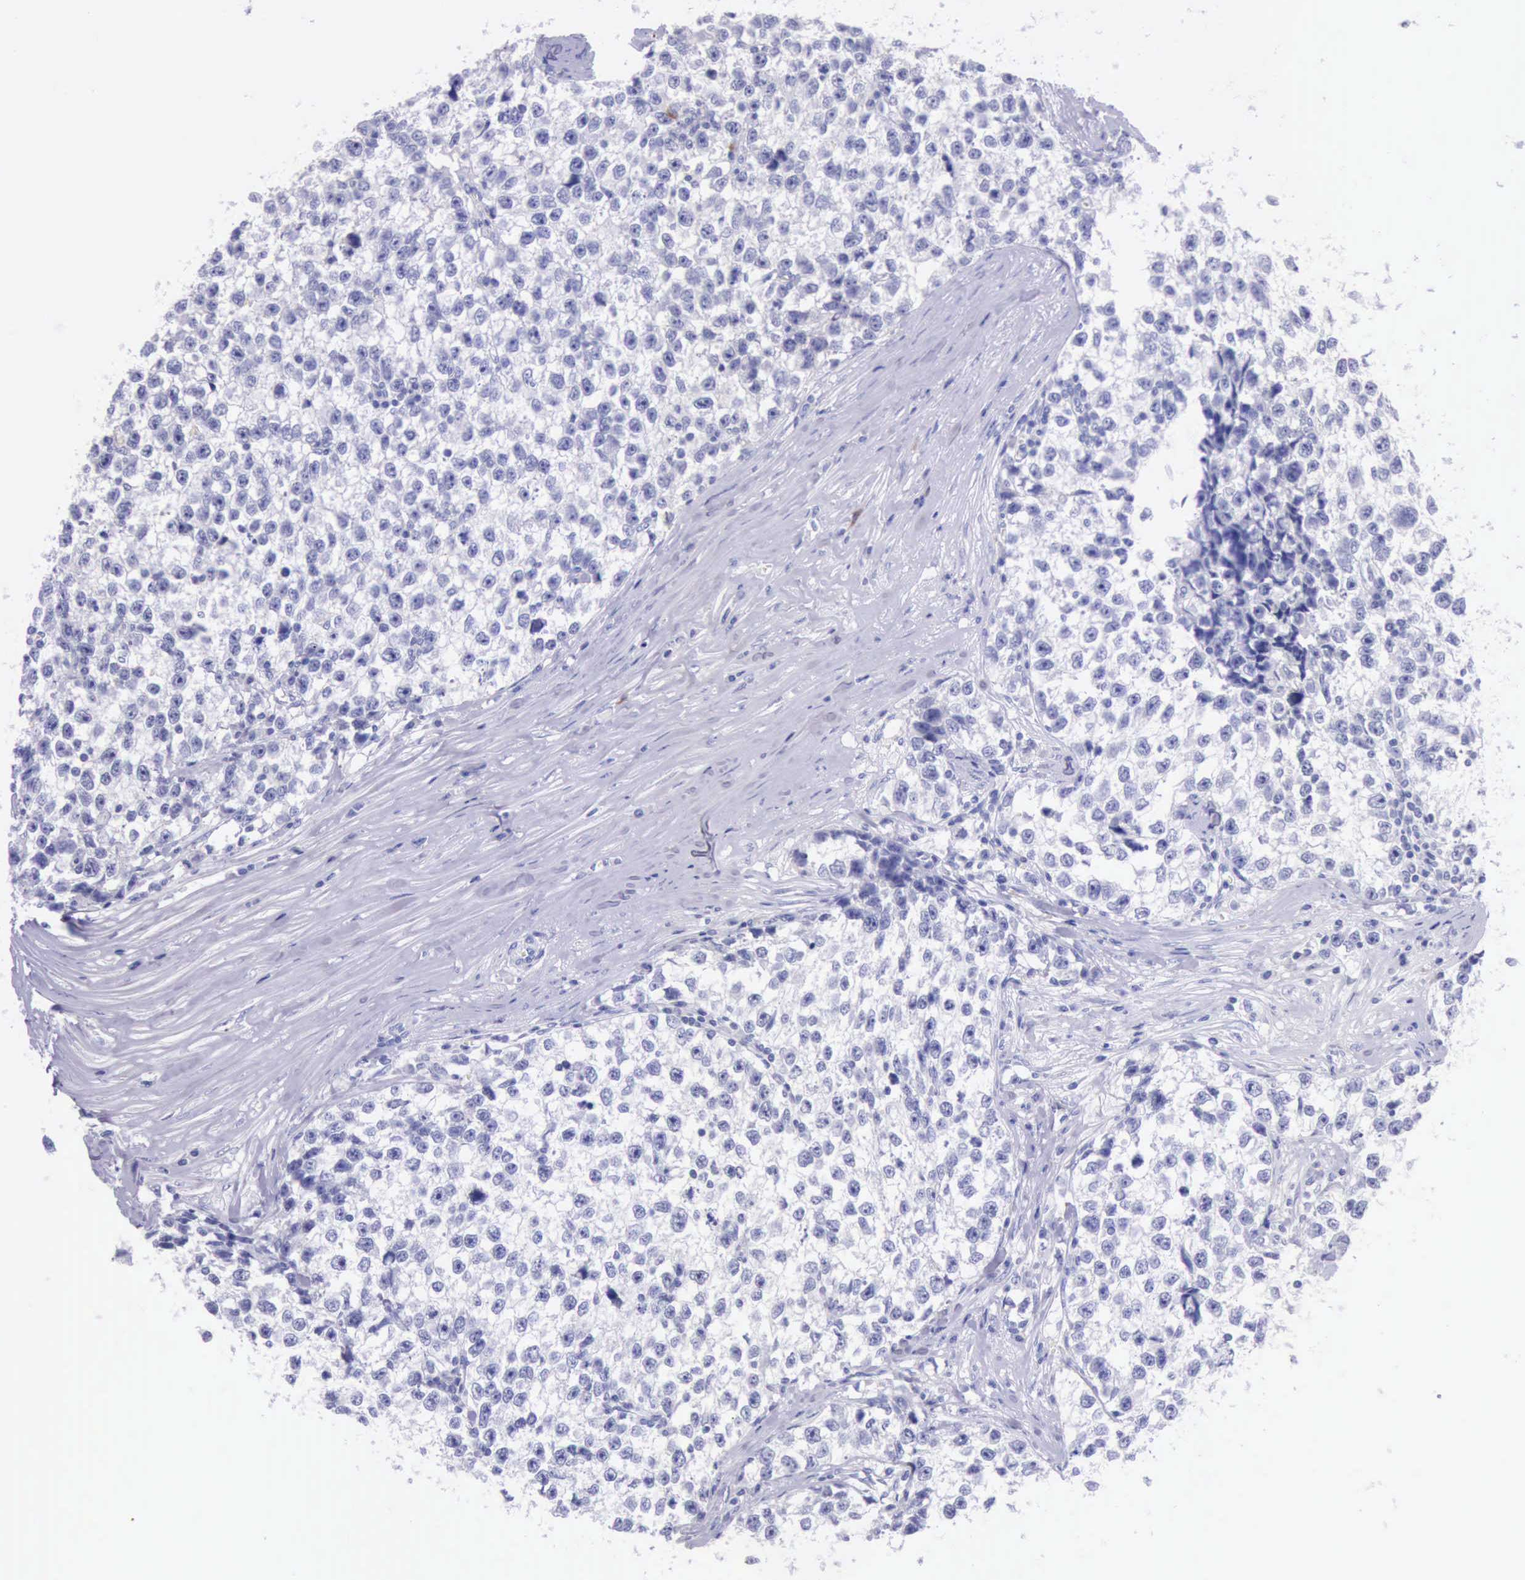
{"staining": {"intensity": "negative", "quantity": "none", "location": "none"}, "tissue": "testis cancer", "cell_type": "Tumor cells", "image_type": "cancer", "snomed": [{"axis": "morphology", "description": "Seminoma, NOS"}, {"axis": "morphology", "description": "Carcinoma, Embryonal, NOS"}, {"axis": "topography", "description": "Testis"}], "caption": "Photomicrograph shows no significant protein positivity in tumor cells of testis seminoma.", "gene": "KRT8", "patient": {"sex": "male", "age": 30}}